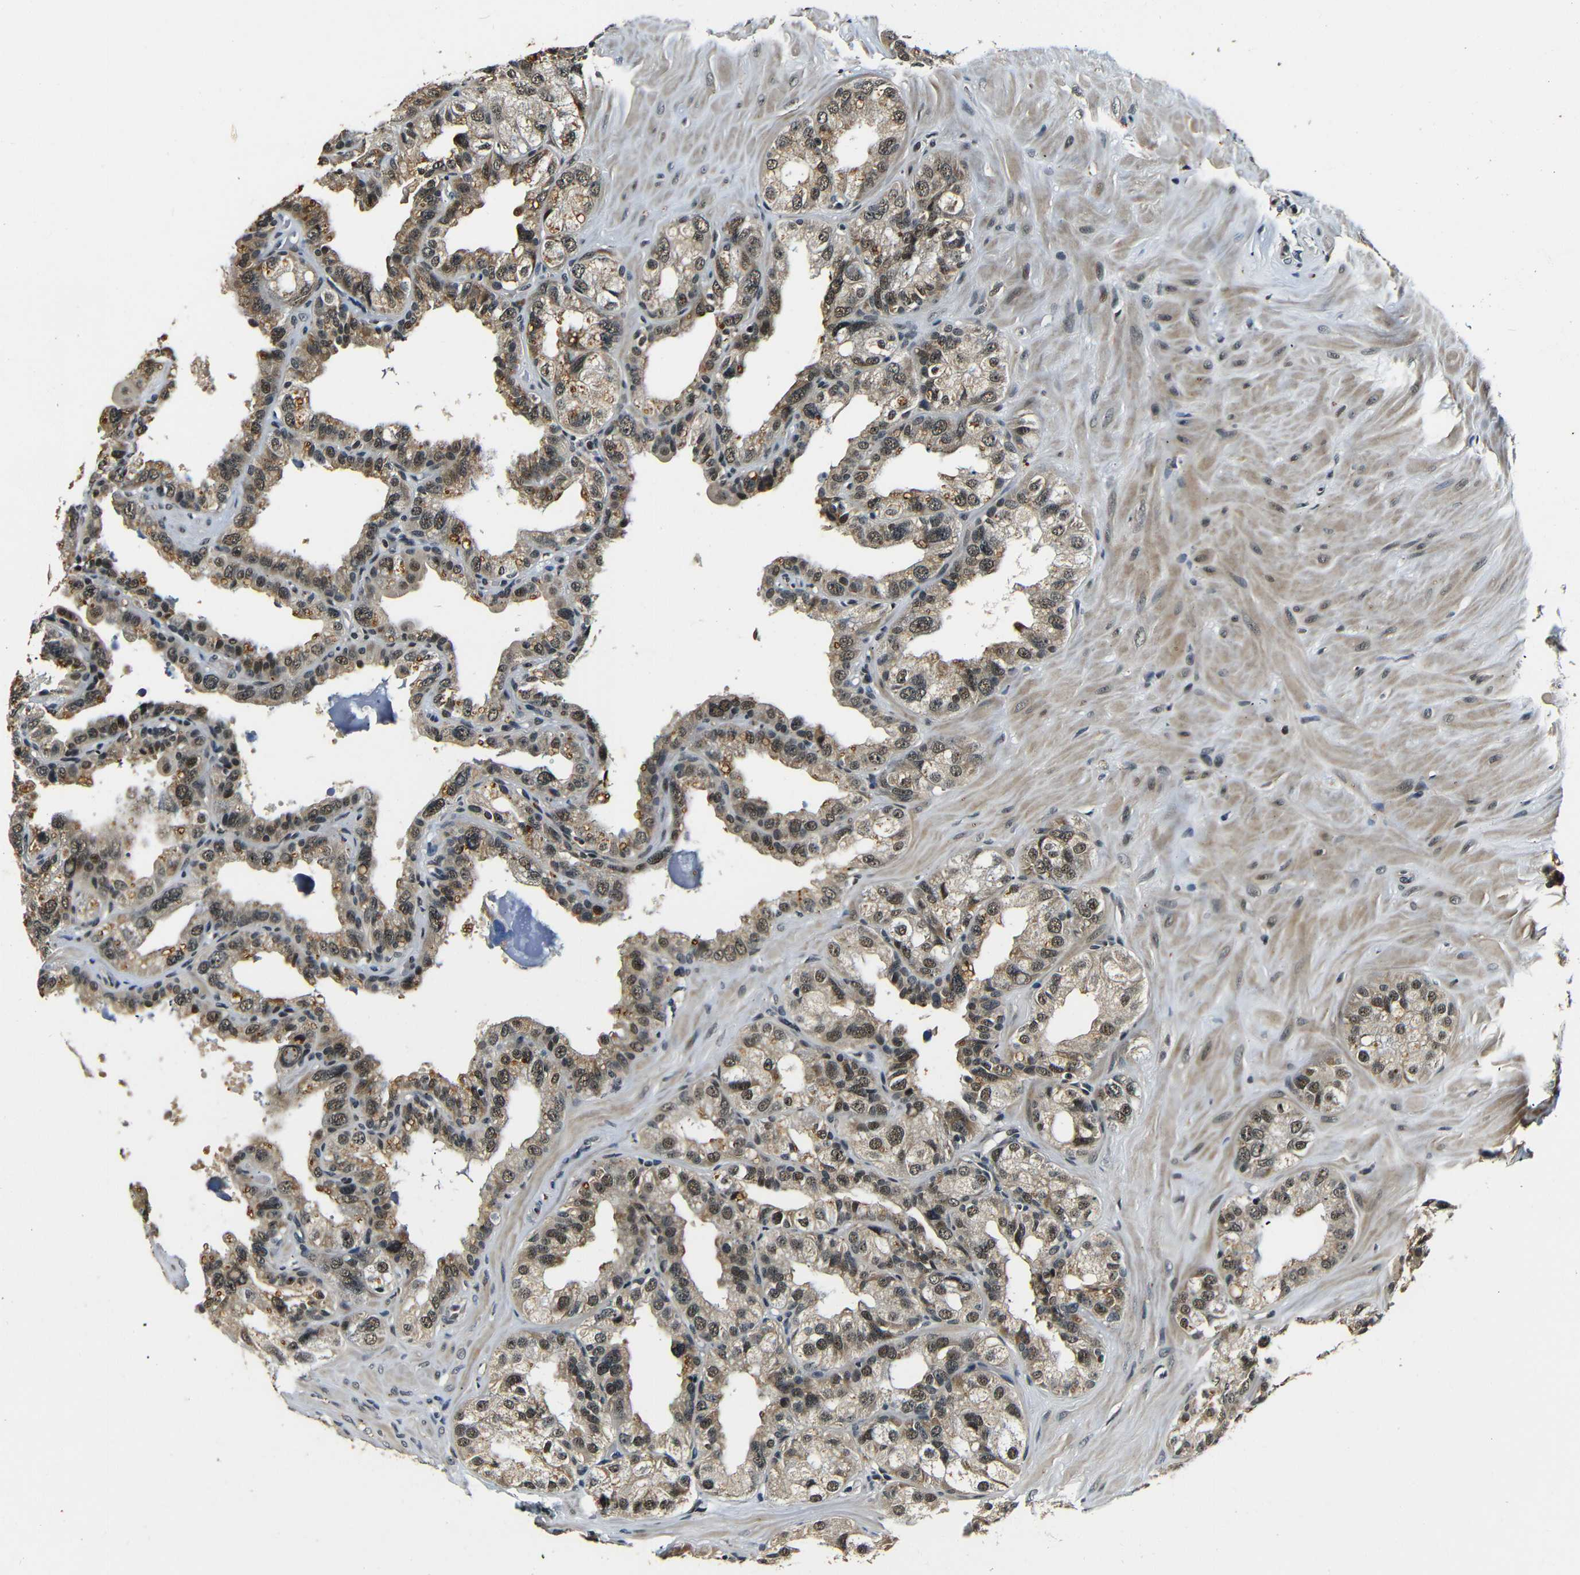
{"staining": {"intensity": "moderate", "quantity": ">75%", "location": "cytoplasmic/membranous,nuclear"}, "tissue": "seminal vesicle", "cell_type": "Glandular cells", "image_type": "normal", "snomed": [{"axis": "morphology", "description": "Normal tissue, NOS"}, {"axis": "topography", "description": "Seminal veicle"}], "caption": "Brown immunohistochemical staining in benign human seminal vesicle displays moderate cytoplasmic/membranous,nuclear staining in approximately >75% of glandular cells.", "gene": "FOXD4L1", "patient": {"sex": "male", "age": 68}}